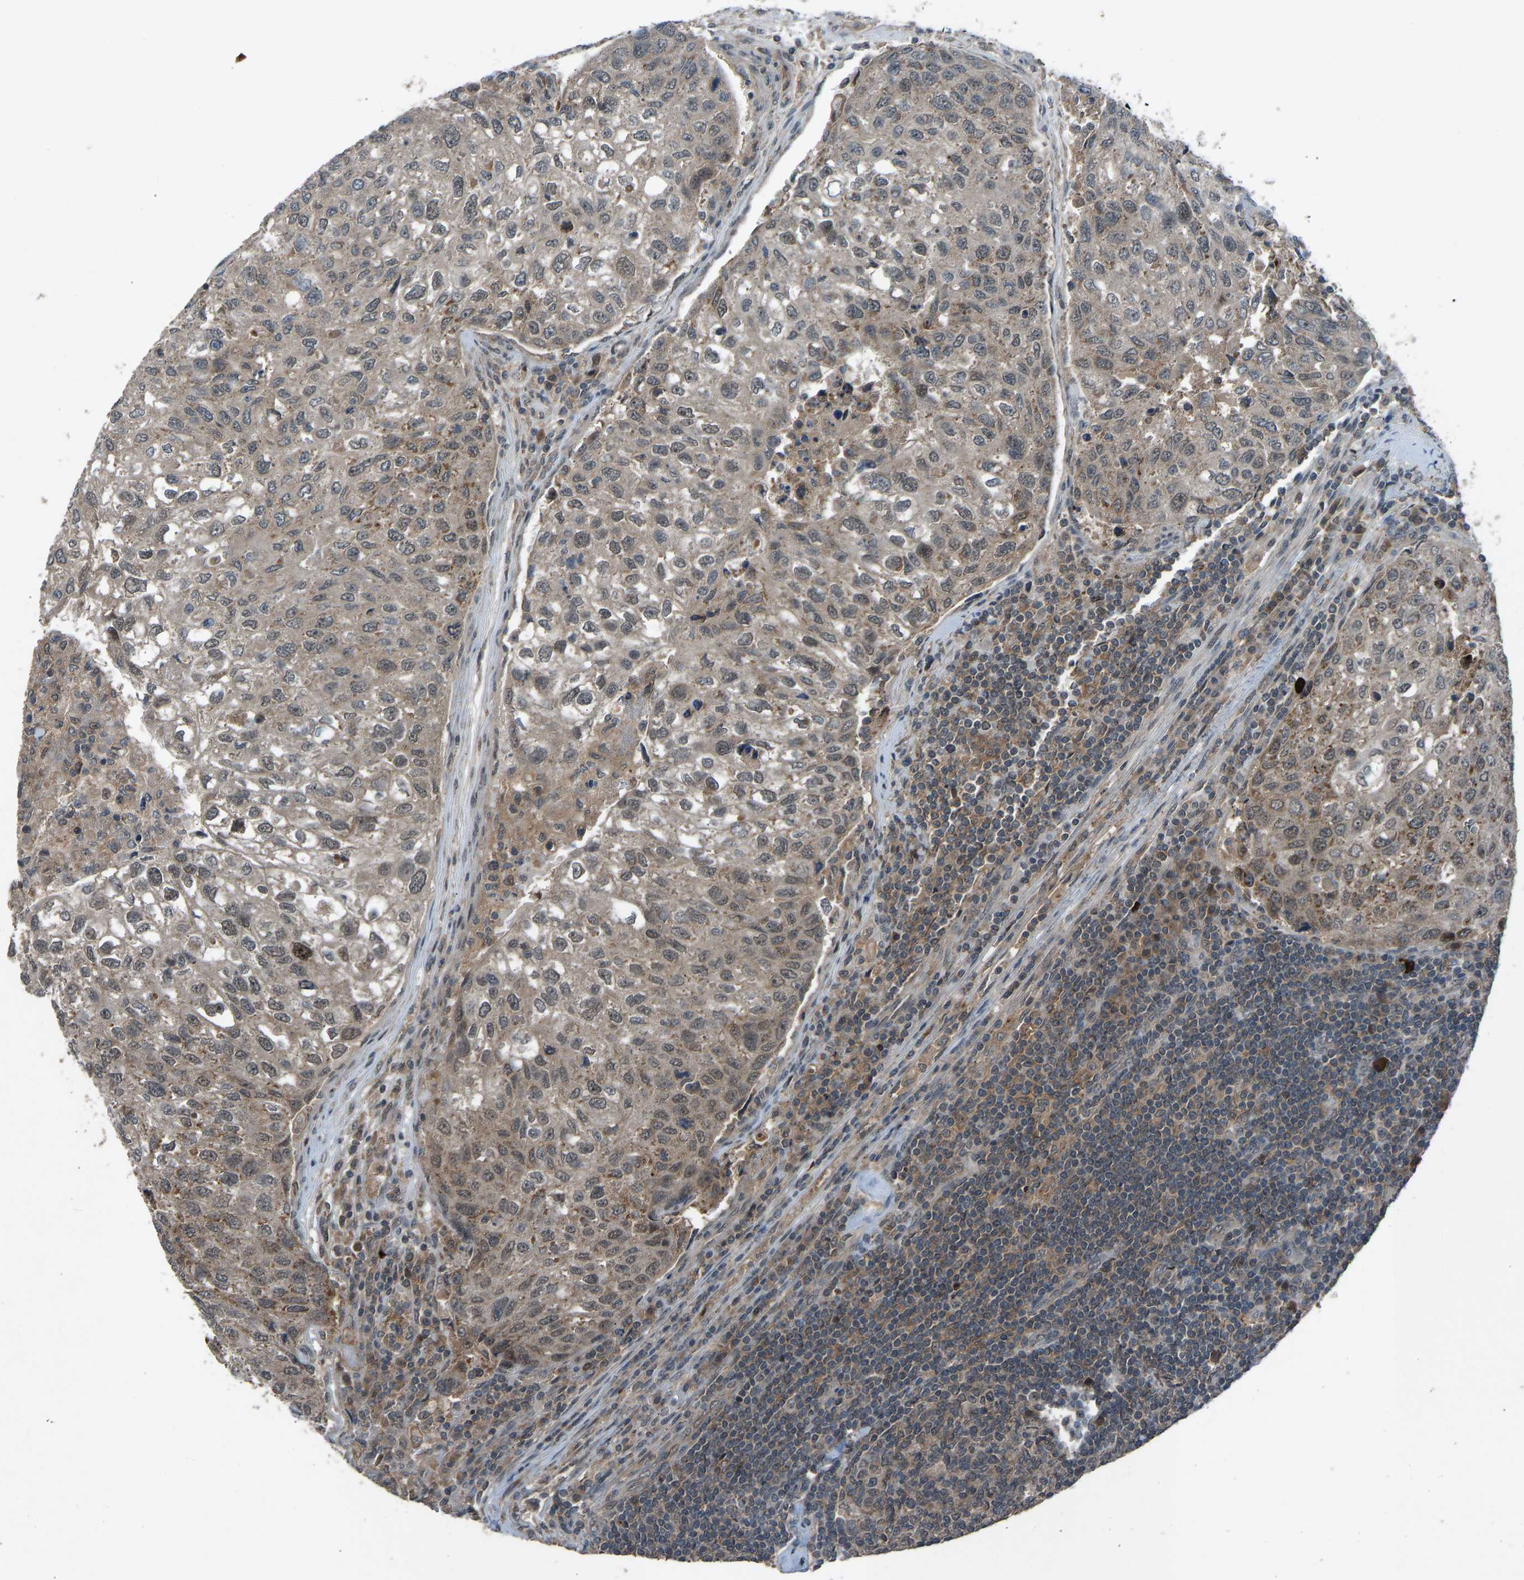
{"staining": {"intensity": "weak", "quantity": "25%-75%", "location": "cytoplasmic/membranous,nuclear"}, "tissue": "urothelial cancer", "cell_type": "Tumor cells", "image_type": "cancer", "snomed": [{"axis": "morphology", "description": "Urothelial carcinoma, High grade"}, {"axis": "topography", "description": "Lymph node"}, {"axis": "topography", "description": "Urinary bladder"}], "caption": "This is an image of immunohistochemistry staining of urothelial cancer, which shows weak staining in the cytoplasmic/membranous and nuclear of tumor cells.", "gene": "SLC43A1", "patient": {"sex": "male", "age": 51}}